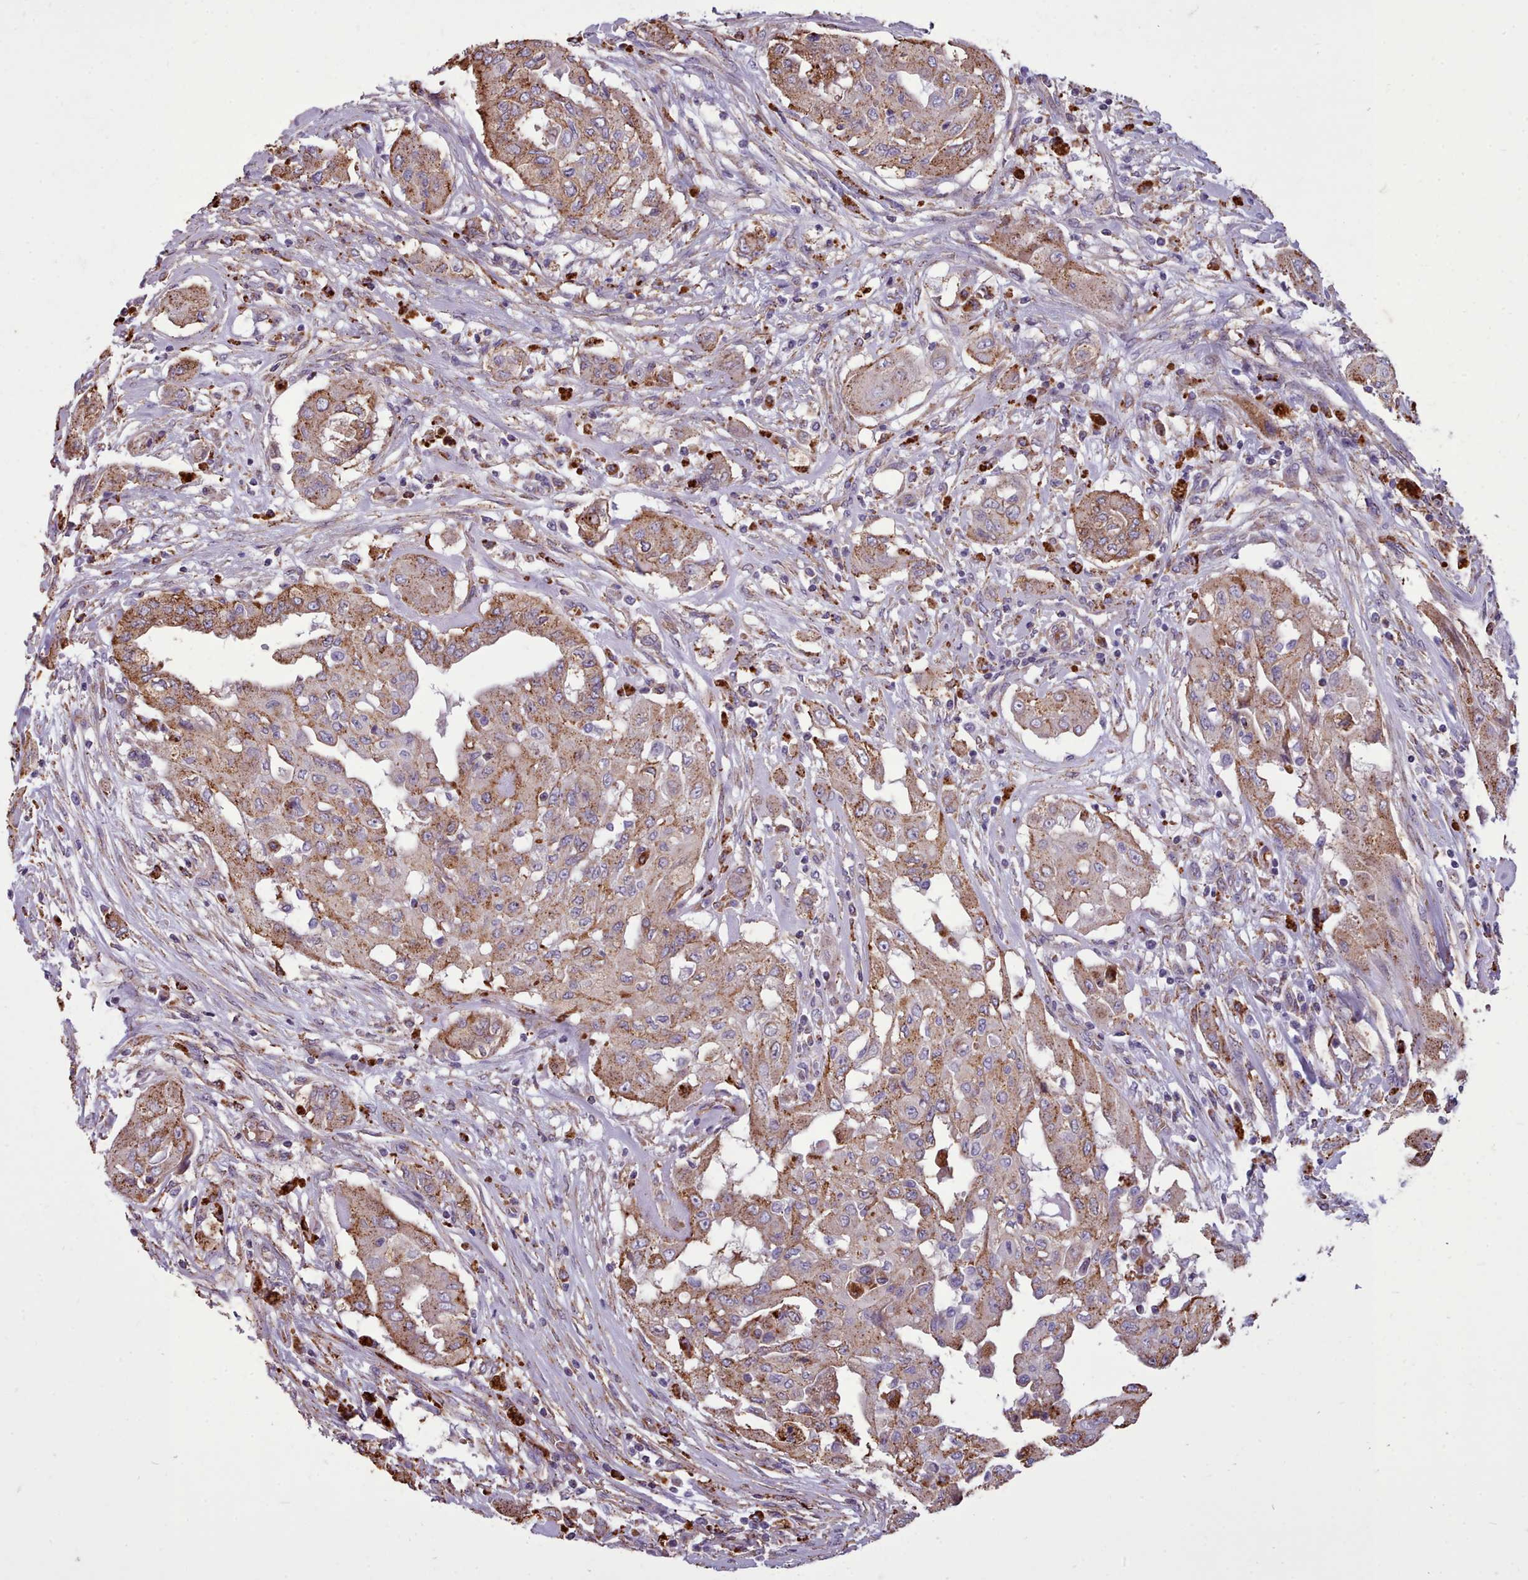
{"staining": {"intensity": "moderate", "quantity": ">75%", "location": "cytoplasmic/membranous"}, "tissue": "thyroid cancer", "cell_type": "Tumor cells", "image_type": "cancer", "snomed": [{"axis": "morphology", "description": "Papillary adenocarcinoma, NOS"}, {"axis": "topography", "description": "Thyroid gland"}], "caption": "High-magnification brightfield microscopy of papillary adenocarcinoma (thyroid) stained with DAB (brown) and counterstained with hematoxylin (blue). tumor cells exhibit moderate cytoplasmic/membranous staining is present in about>75% of cells.", "gene": "PACSIN3", "patient": {"sex": "female", "age": 59}}